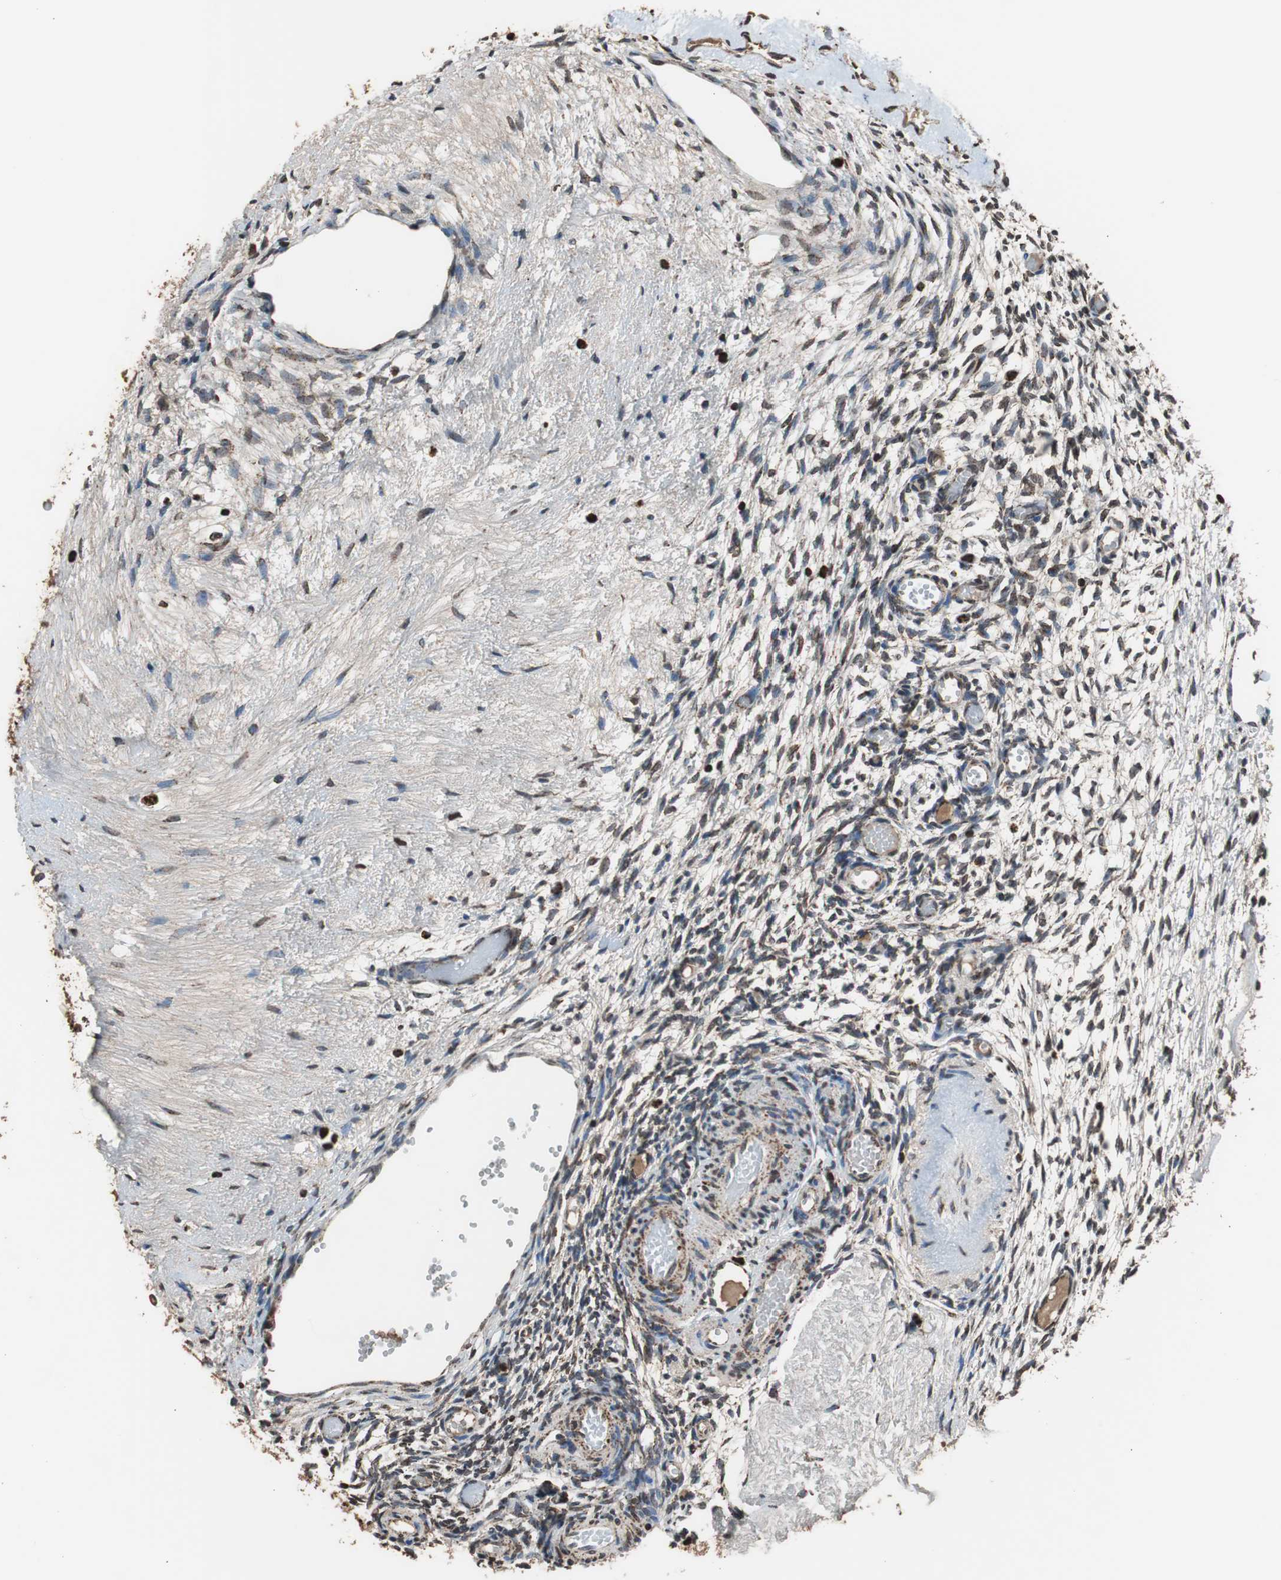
{"staining": {"intensity": "moderate", "quantity": "25%-75%", "location": "cytoplasmic/membranous"}, "tissue": "ovary", "cell_type": "Ovarian stroma cells", "image_type": "normal", "snomed": [{"axis": "morphology", "description": "Normal tissue, NOS"}, {"axis": "topography", "description": "Ovary"}], "caption": "Protein staining by immunohistochemistry demonstrates moderate cytoplasmic/membranous expression in about 25%-75% of ovarian stroma cells in normal ovary.", "gene": "HSPA9", "patient": {"sex": "female", "age": 35}}